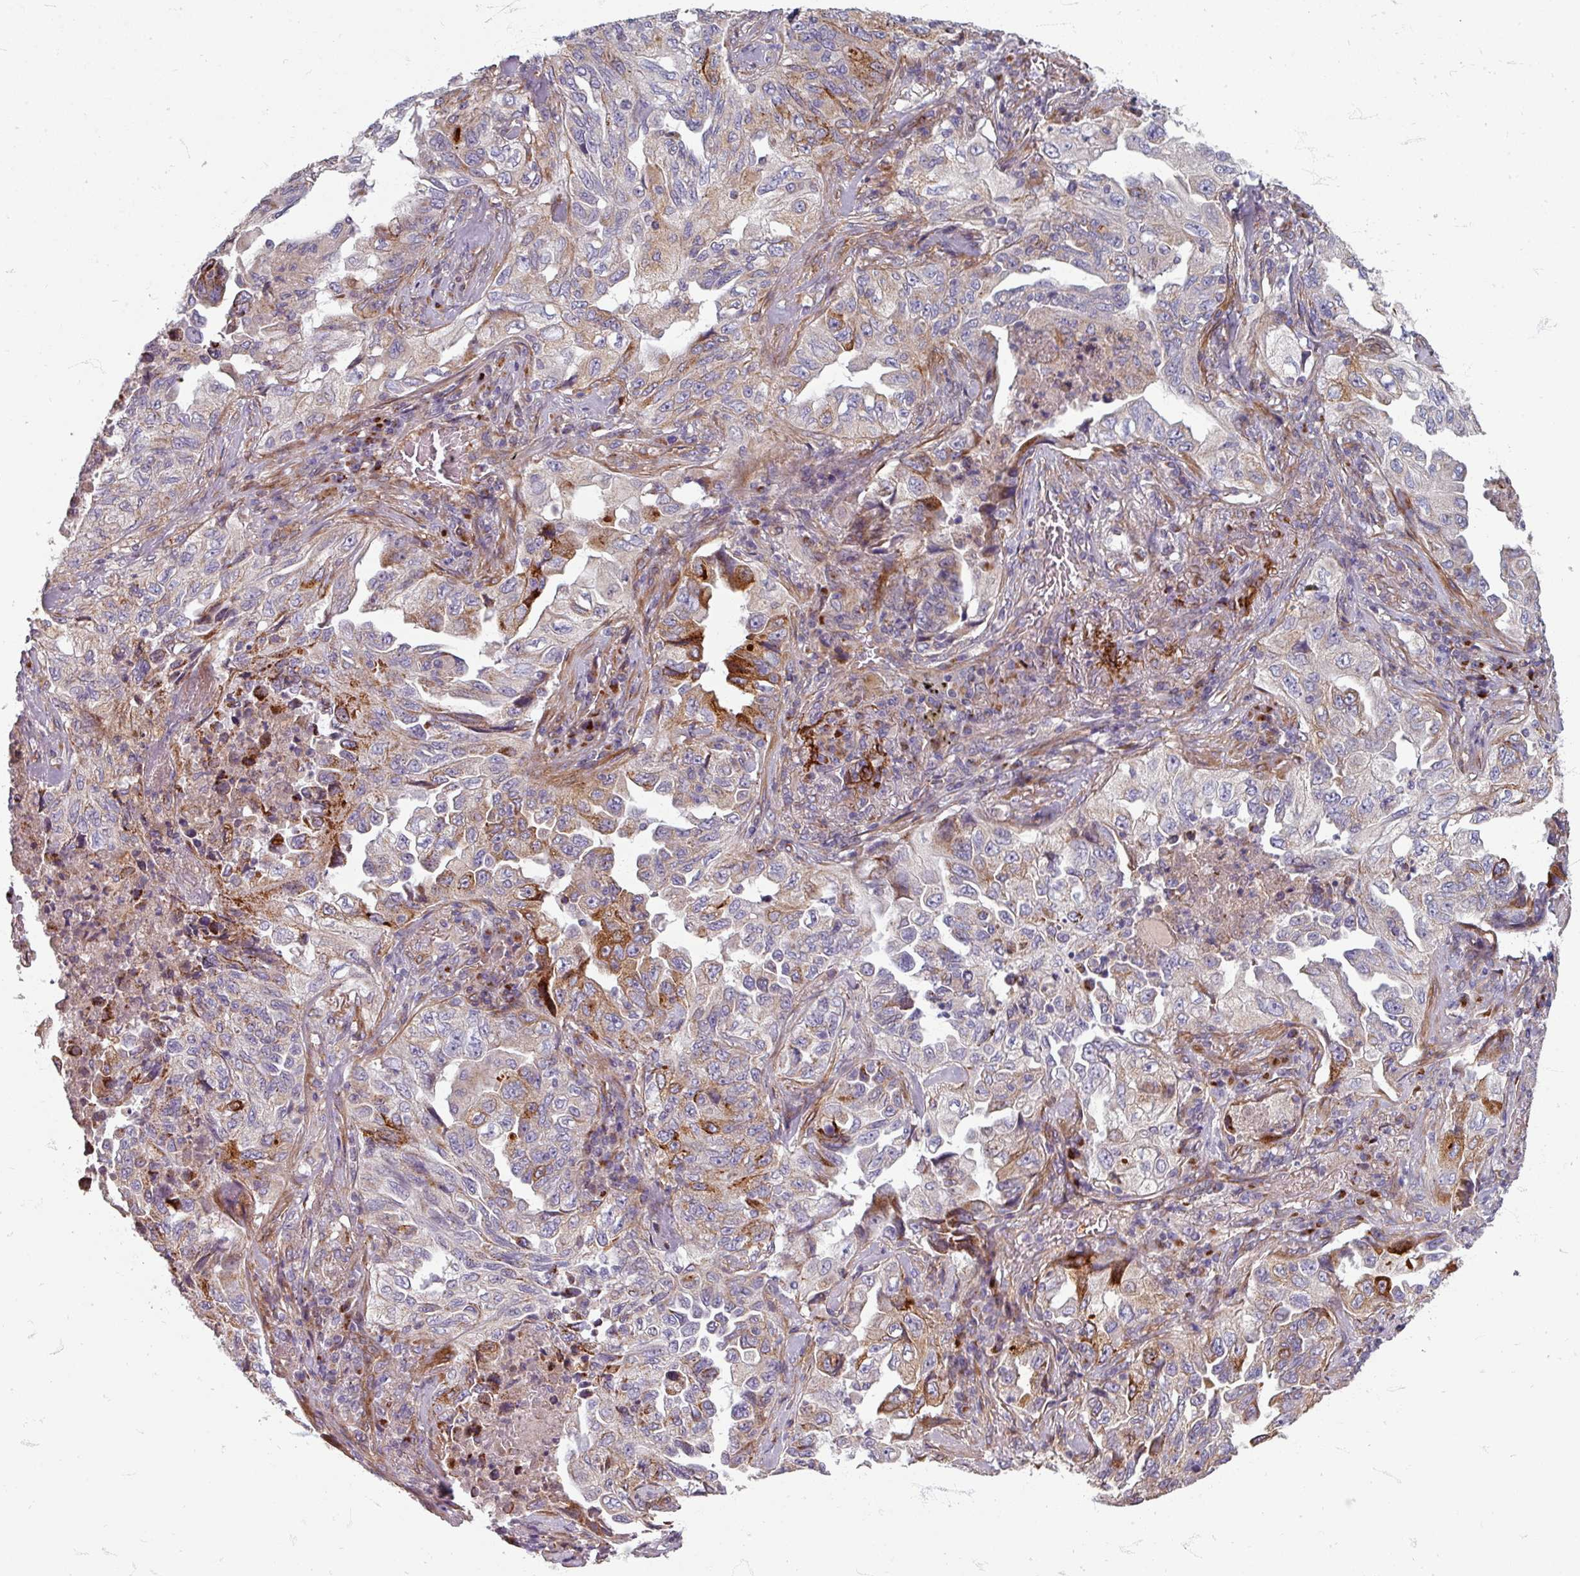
{"staining": {"intensity": "moderate", "quantity": "<25%", "location": "cytoplasmic/membranous"}, "tissue": "lung cancer", "cell_type": "Tumor cells", "image_type": "cancer", "snomed": [{"axis": "morphology", "description": "Adenocarcinoma, NOS"}, {"axis": "topography", "description": "Lung"}], "caption": "This is an image of IHC staining of adenocarcinoma (lung), which shows moderate staining in the cytoplasmic/membranous of tumor cells.", "gene": "GABARAPL1", "patient": {"sex": "female", "age": 51}}